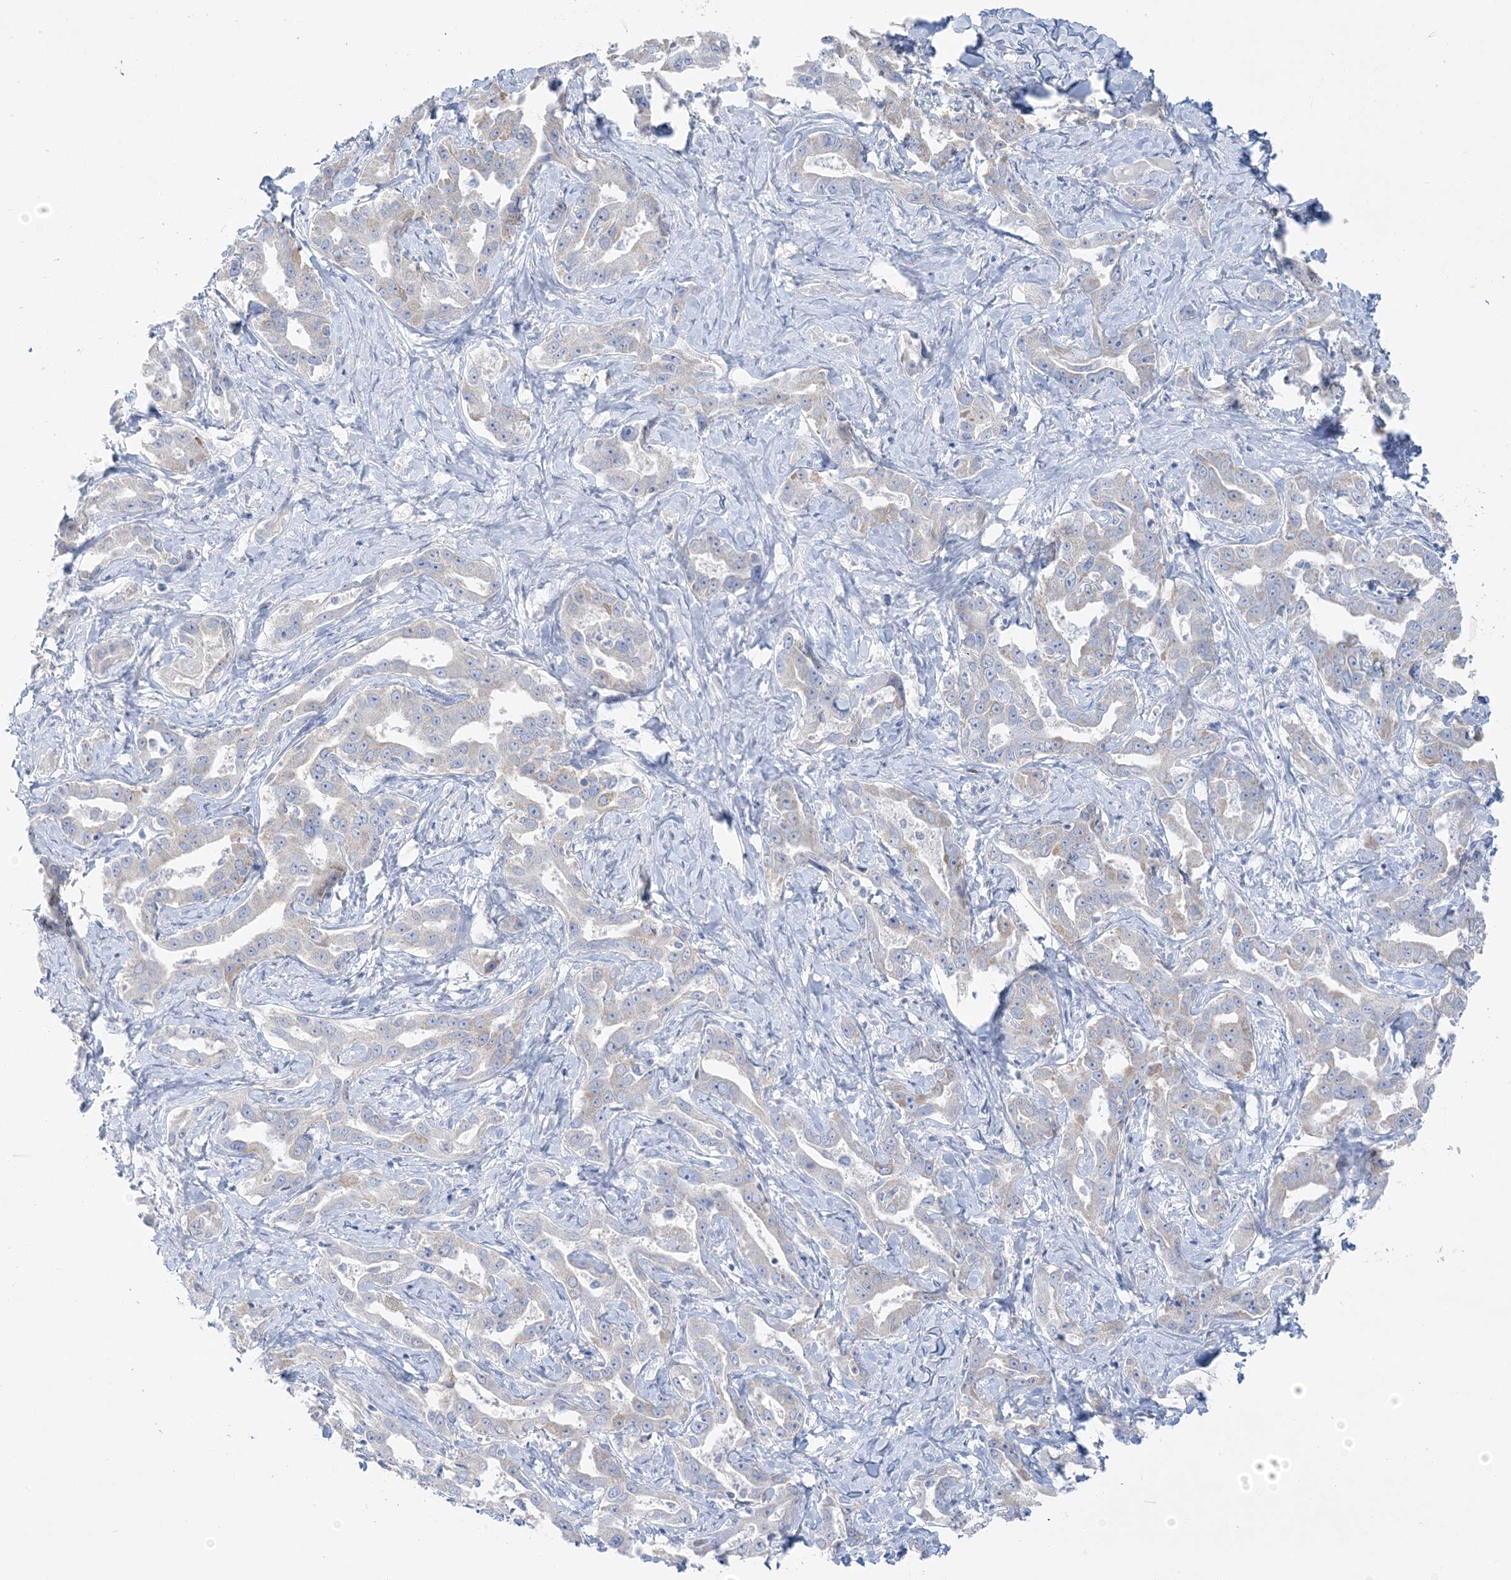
{"staining": {"intensity": "negative", "quantity": "none", "location": "none"}, "tissue": "liver cancer", "cell_type": "Tumor cells", "image_type": "cancer", "snomed": [{"axis": "morphology", "description": "Cholangiocarcinoma"}, {"axis": "topography", "description": "Liver"}], "caption": "Liver cholangiocarcinoma was stained to show a protein in brown. There is no significant positivity in tumor cells.", "gene": "FAM184A", "patient": {"sex": "male", "age": 59}}